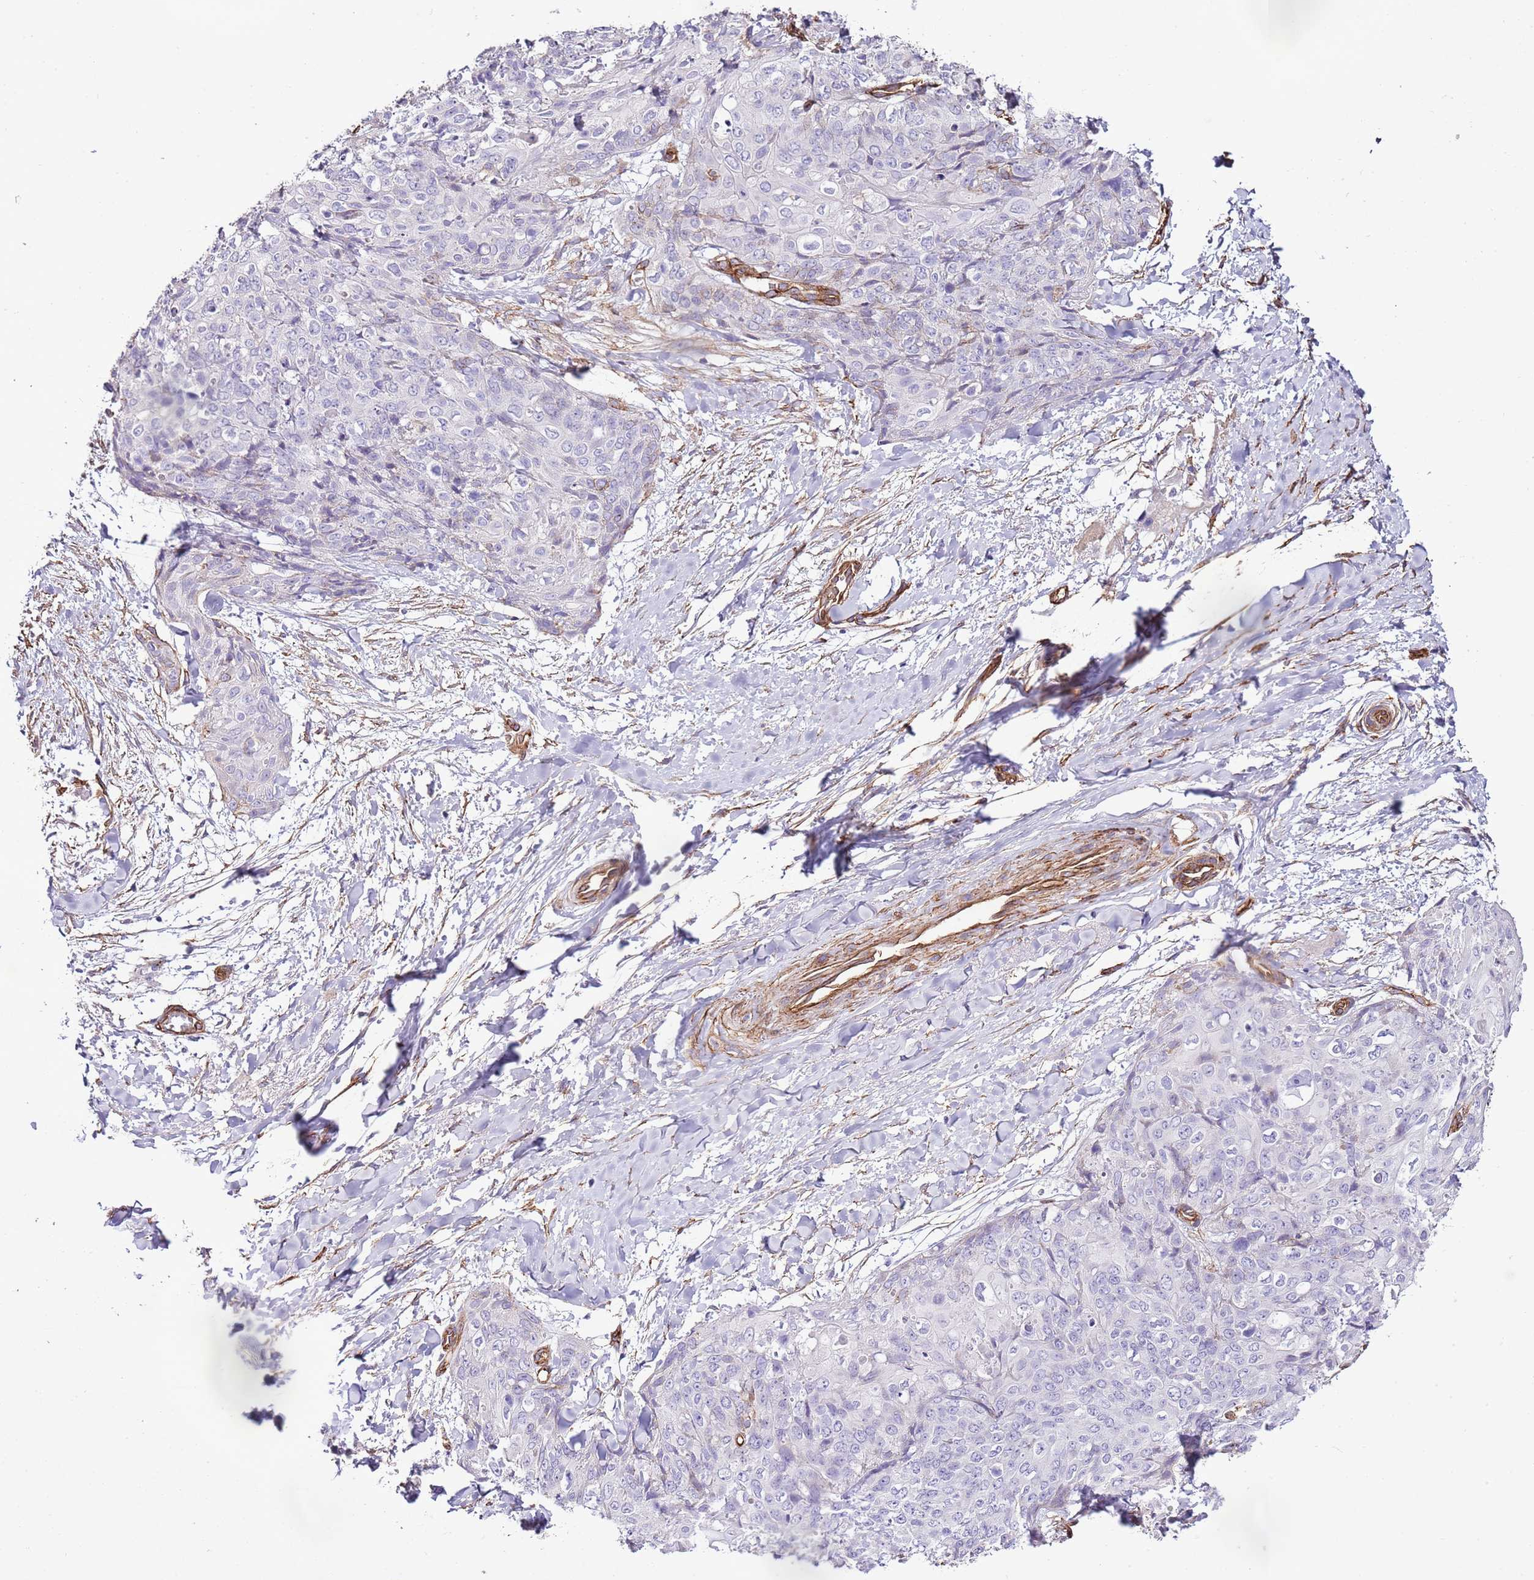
{"staining": {"intensity": "negative", "quantity": "none", "location": "none"}, "tissue": "skin cancer", "cell_type": "Tumor cells", "image_type": "cancer", "snomed": [{"axis": "morphology", "description": "Squamous cell carcinoma, NOS"}, {"axis": "topography", "description": "Skin"}, {"axis": "topography", "description": "Vulva"}], "caption": "An image of skin cancer stained for a protein demonstrates no brown staining in tumor cells.", "gene": "CTDSPL", "patient": {"sex": "female", "age": 85}}